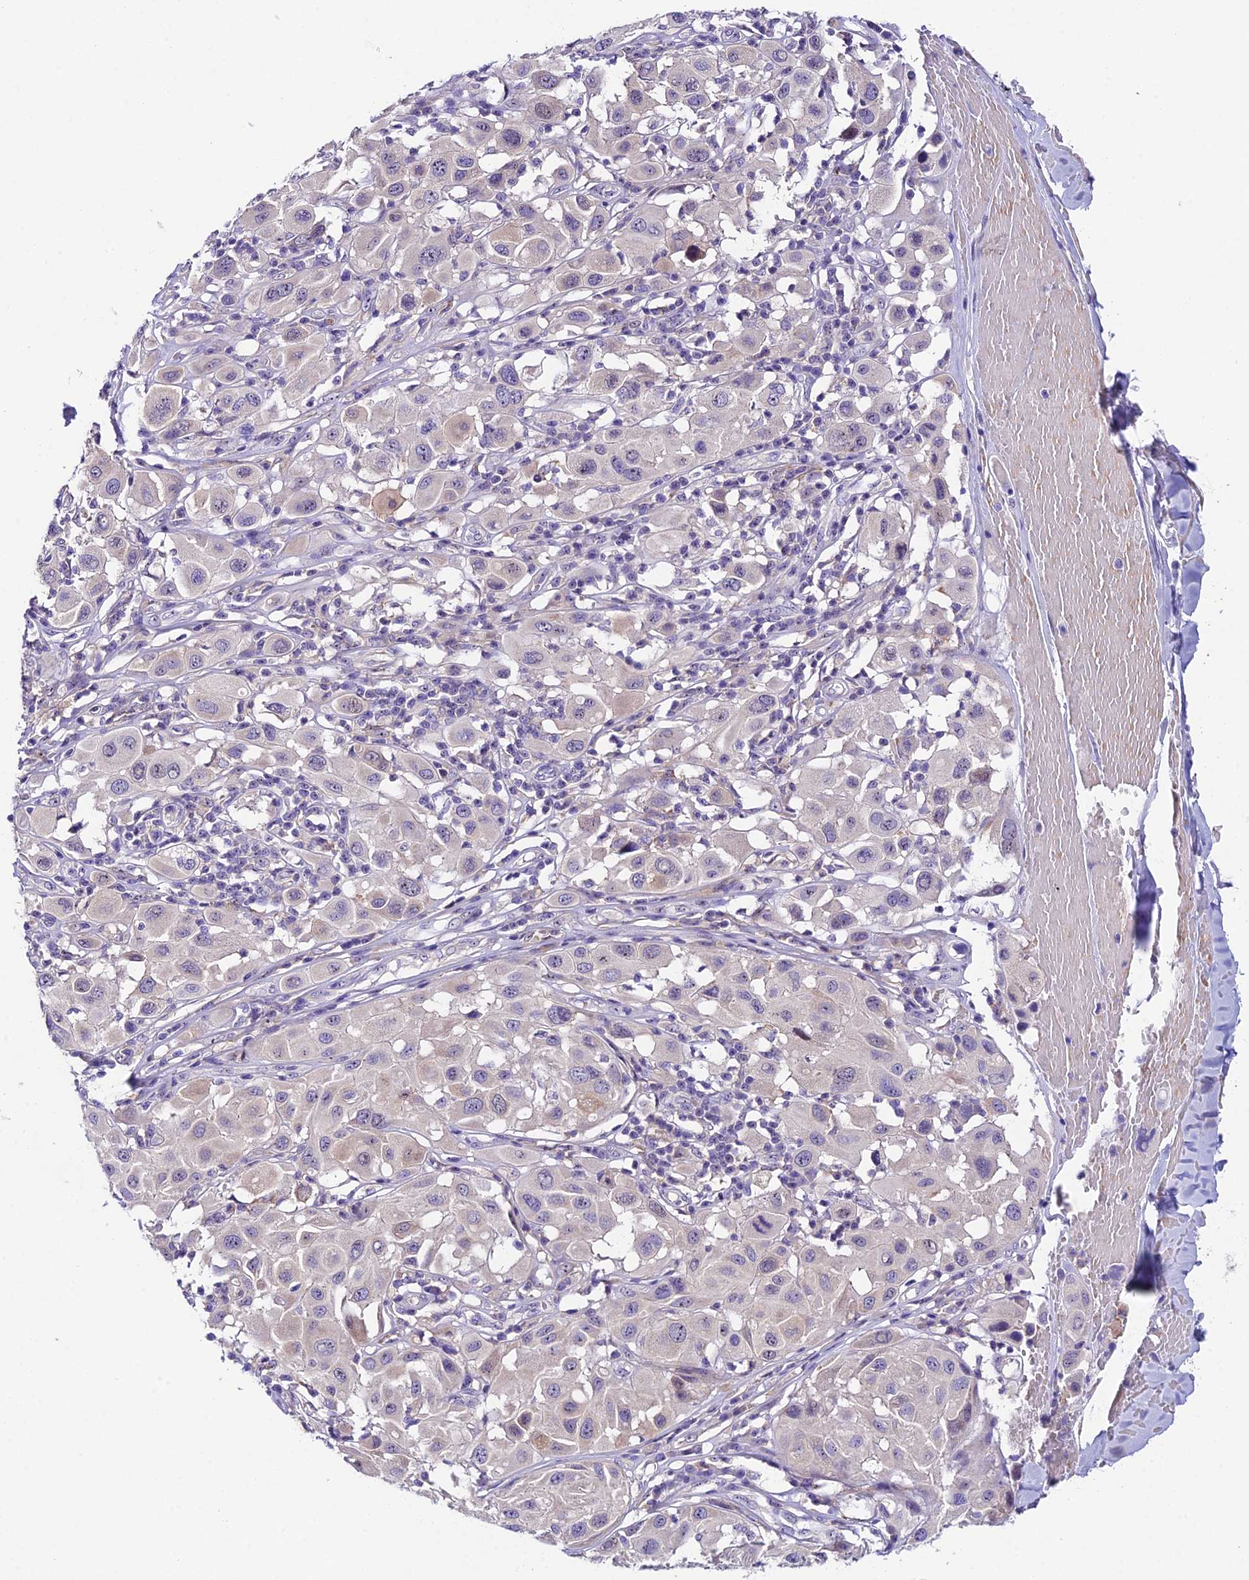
{"staining": {"intensity": "negative", "quantity": "none", "location": "none"}, "tissue": "melanoma", "cell_type": "Tumor cells", "image_type": "cancer", "snomed": [{"axis": "morphology", "description": "Malignant melanoma, Metastatic site"}, {"axis": "topography", "description": "Skin"}], "caption": "High magnification brightfield microscopy of melanoma stained with DAB (3,3'-diaminobenzidine) (brown) and counterstained with hematoxylin (blue): tumor cells show no significant expression. (Brightfield microscopy of DAB (3,3'-diaminobenzidine) IHC at high magnification).", "gene": "DUSP29", "patient": {"sex": "male", "age": 41}}